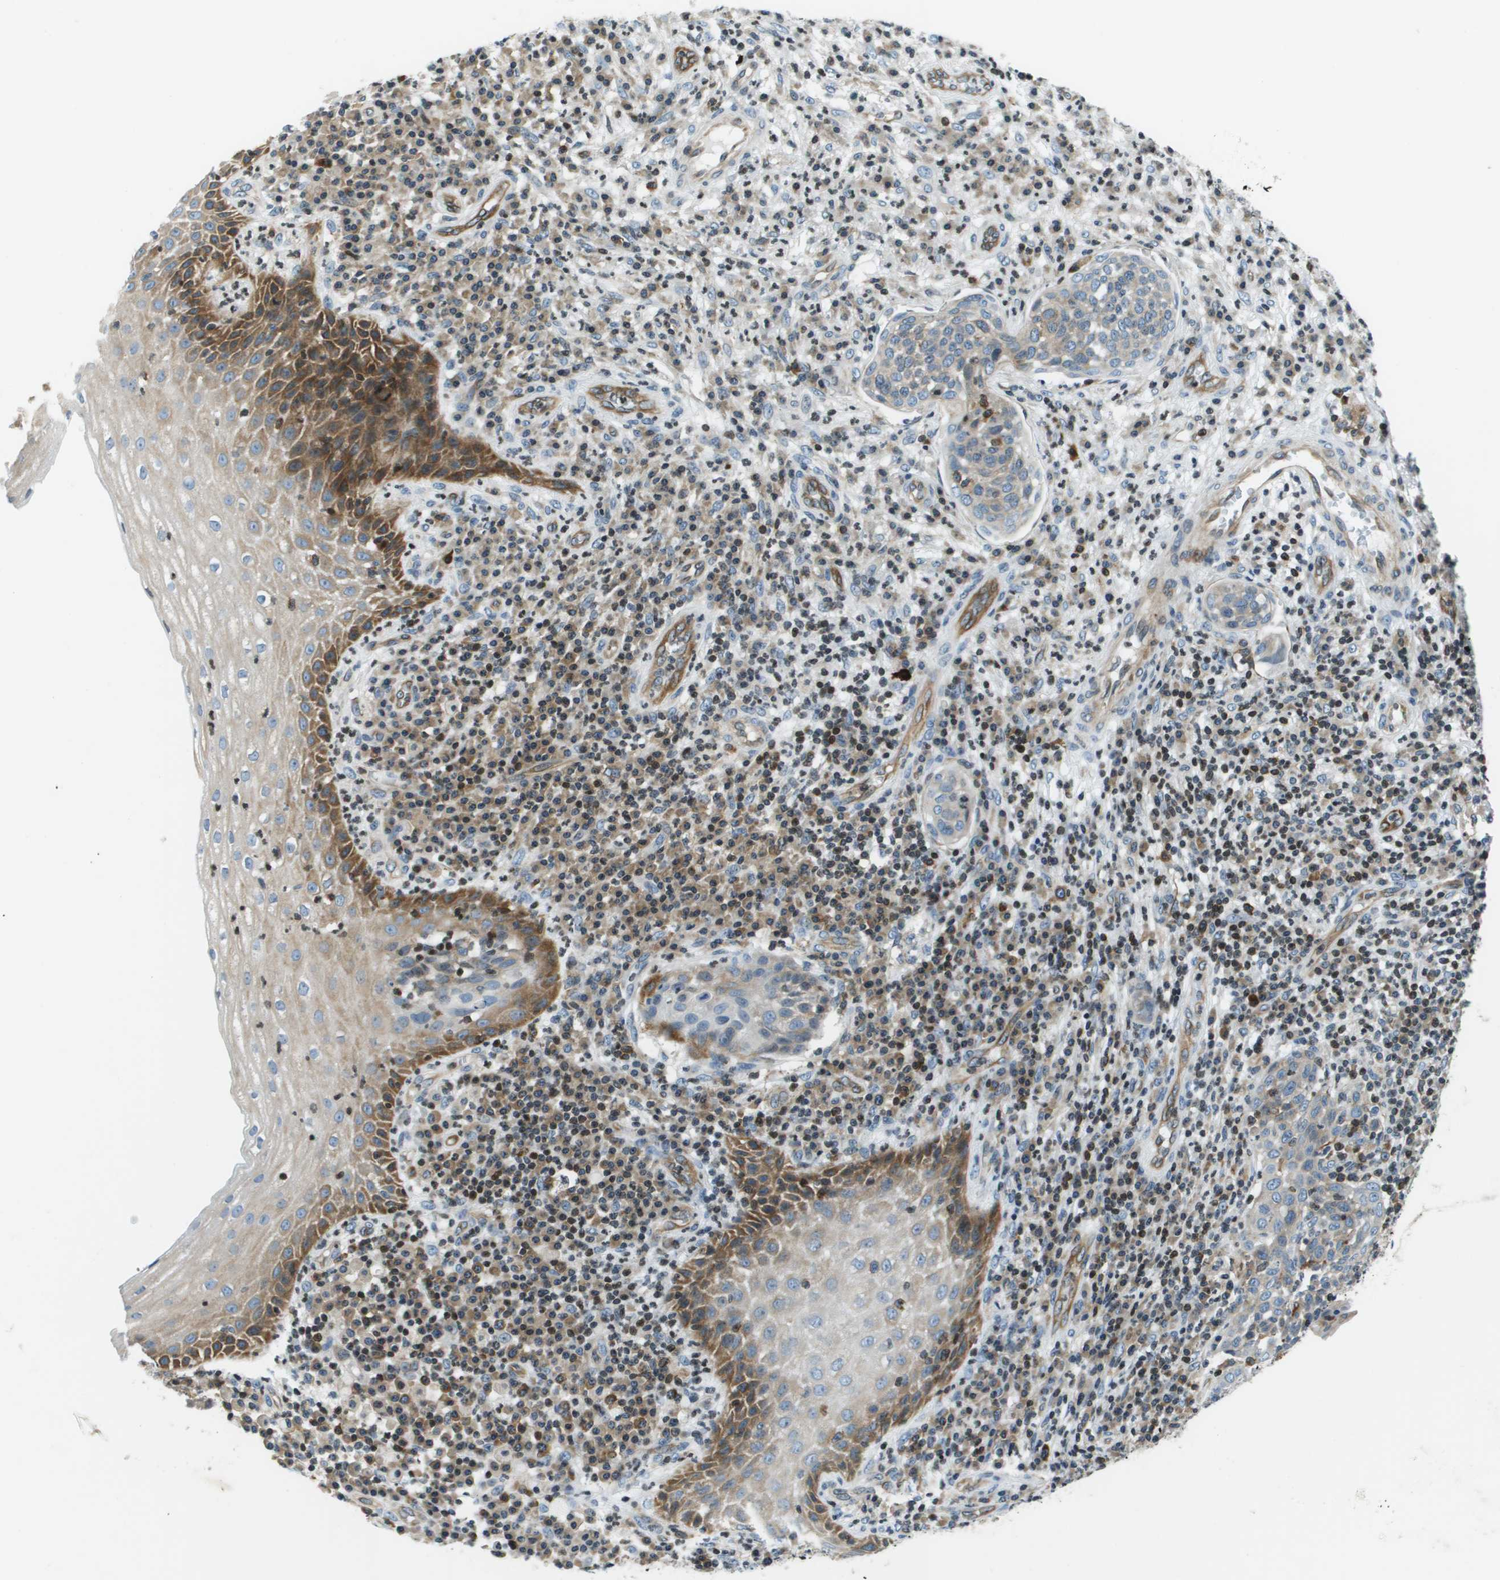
{"staining": {"intensity": "weak", "quantity": "25%-75%", "location": "cytoplasmic/membranous"}, "tissue": "cervical cancer", "cell_type": "Tumor cells", "image_type": "cancer", "snomed": [{"axis": "morphology", "description": "Squamous cell carcinoma, NOS"}, {"axis": "topography", "description": "Cervix"}], "caption": "A histopathology image of cervical cancer stained for a protein displays weak cytoplasmic/membranous brown staining in tumor cells. (Stains: DAB in brown, nuclei in blue, Microscopy: brightfield microscopy at high magnification).", "gene": "ESYT1", "patient": {"sex": "female", "age": 34}}